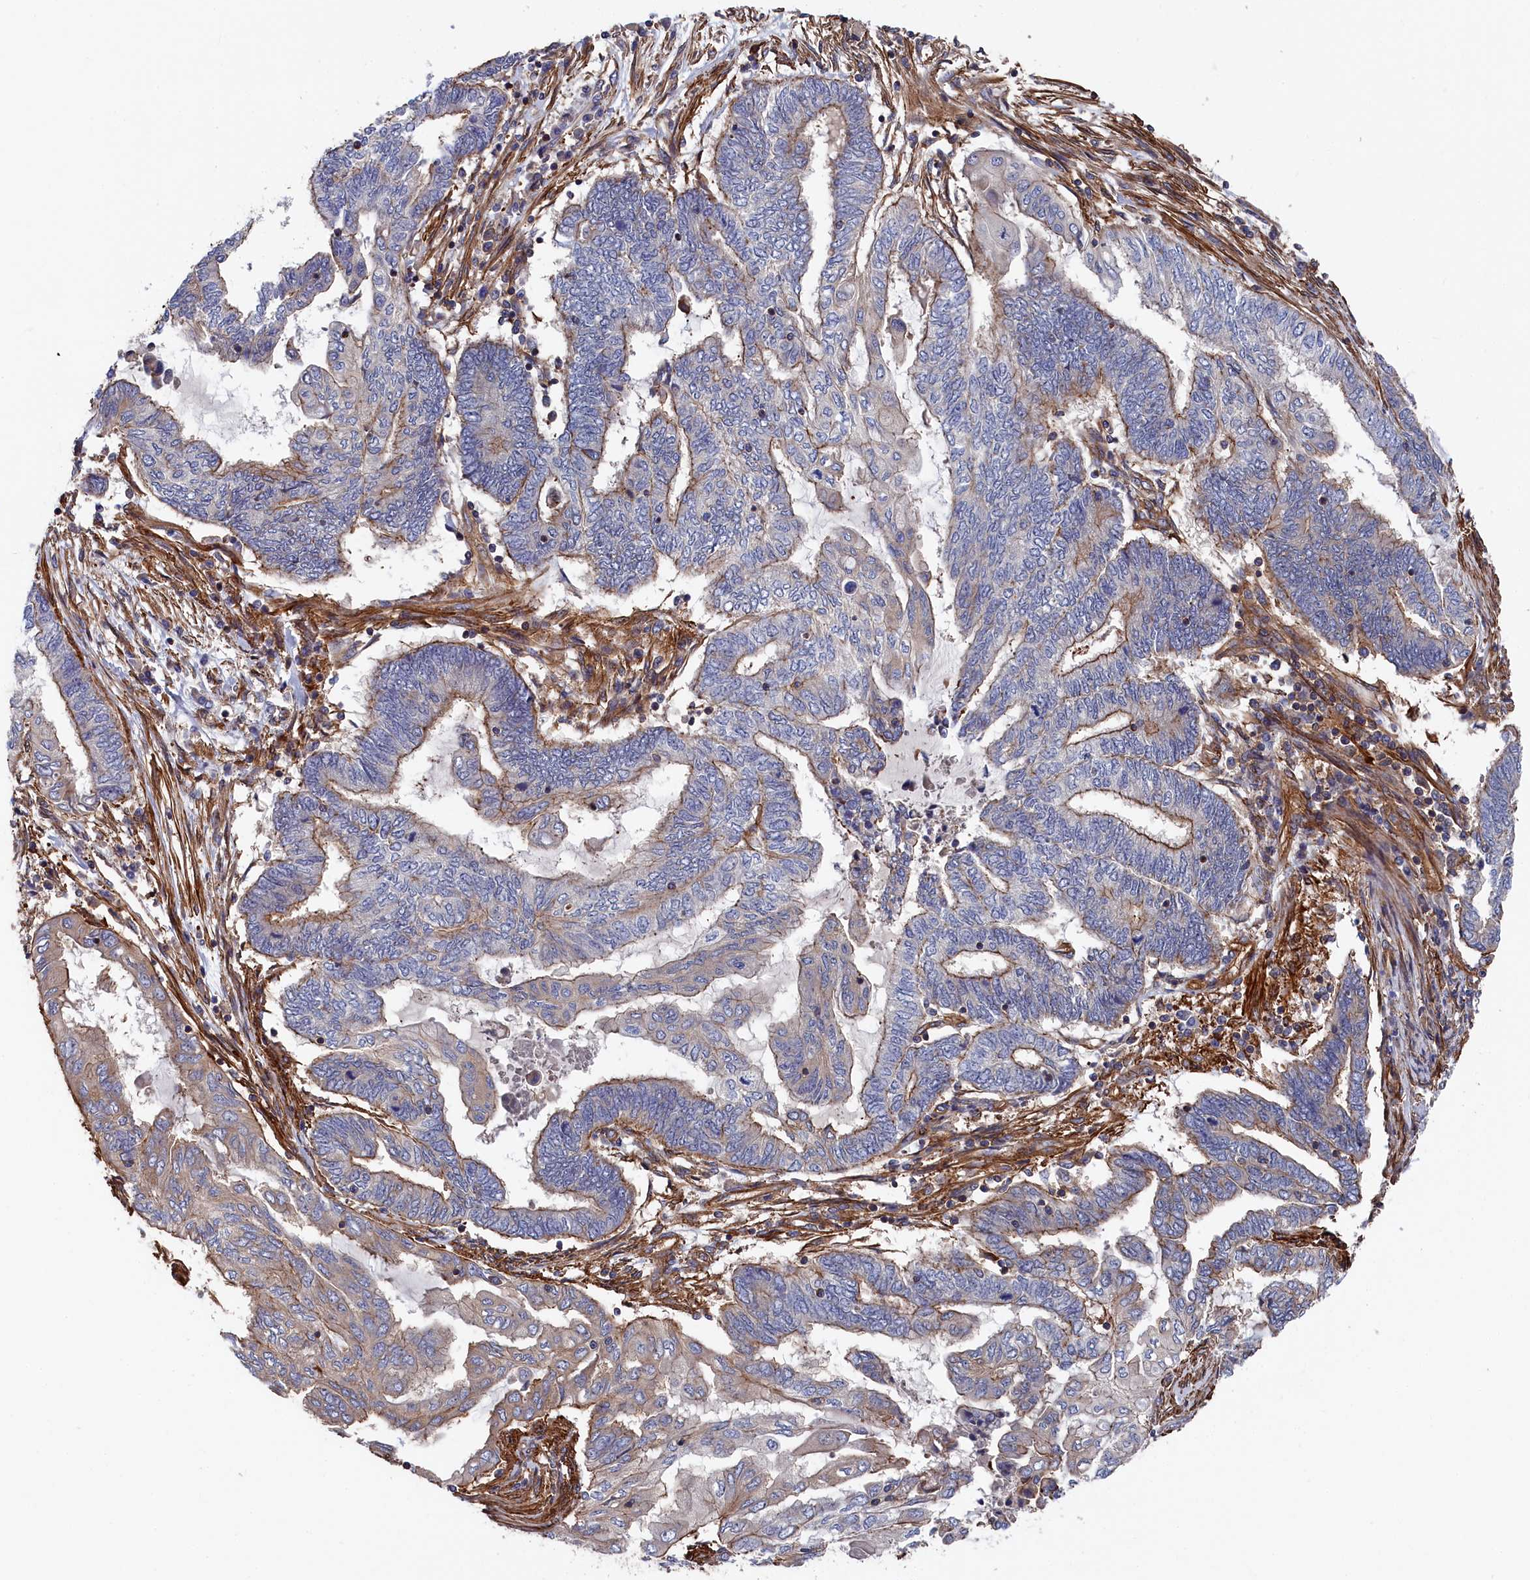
{"staining": {"intensity": "moderate", "quantity": "<25%", "location": "cytoplasmic/membranous"}, "tissue": "endometrial cancer", "cell_type": "Tumor cells", "image_type": "cancer", "snomed": [{"axis": "morphology", "description": "Adenocarcinoma, NOS"}, {"axis": "topography", "description": "Uterus"}, {"axis": "topography", "description": "Endometrium"}], "caption": "IHC (DAB (3,3'-diaminobenzidine)) staining of human endometrial adenocarcinoma exhibits moderate cytoplasmic/membranous protein expression in approximately <25% of tumor cells.", "gene": "LDHD", "patient": {"sex": "female", "age": 70}}